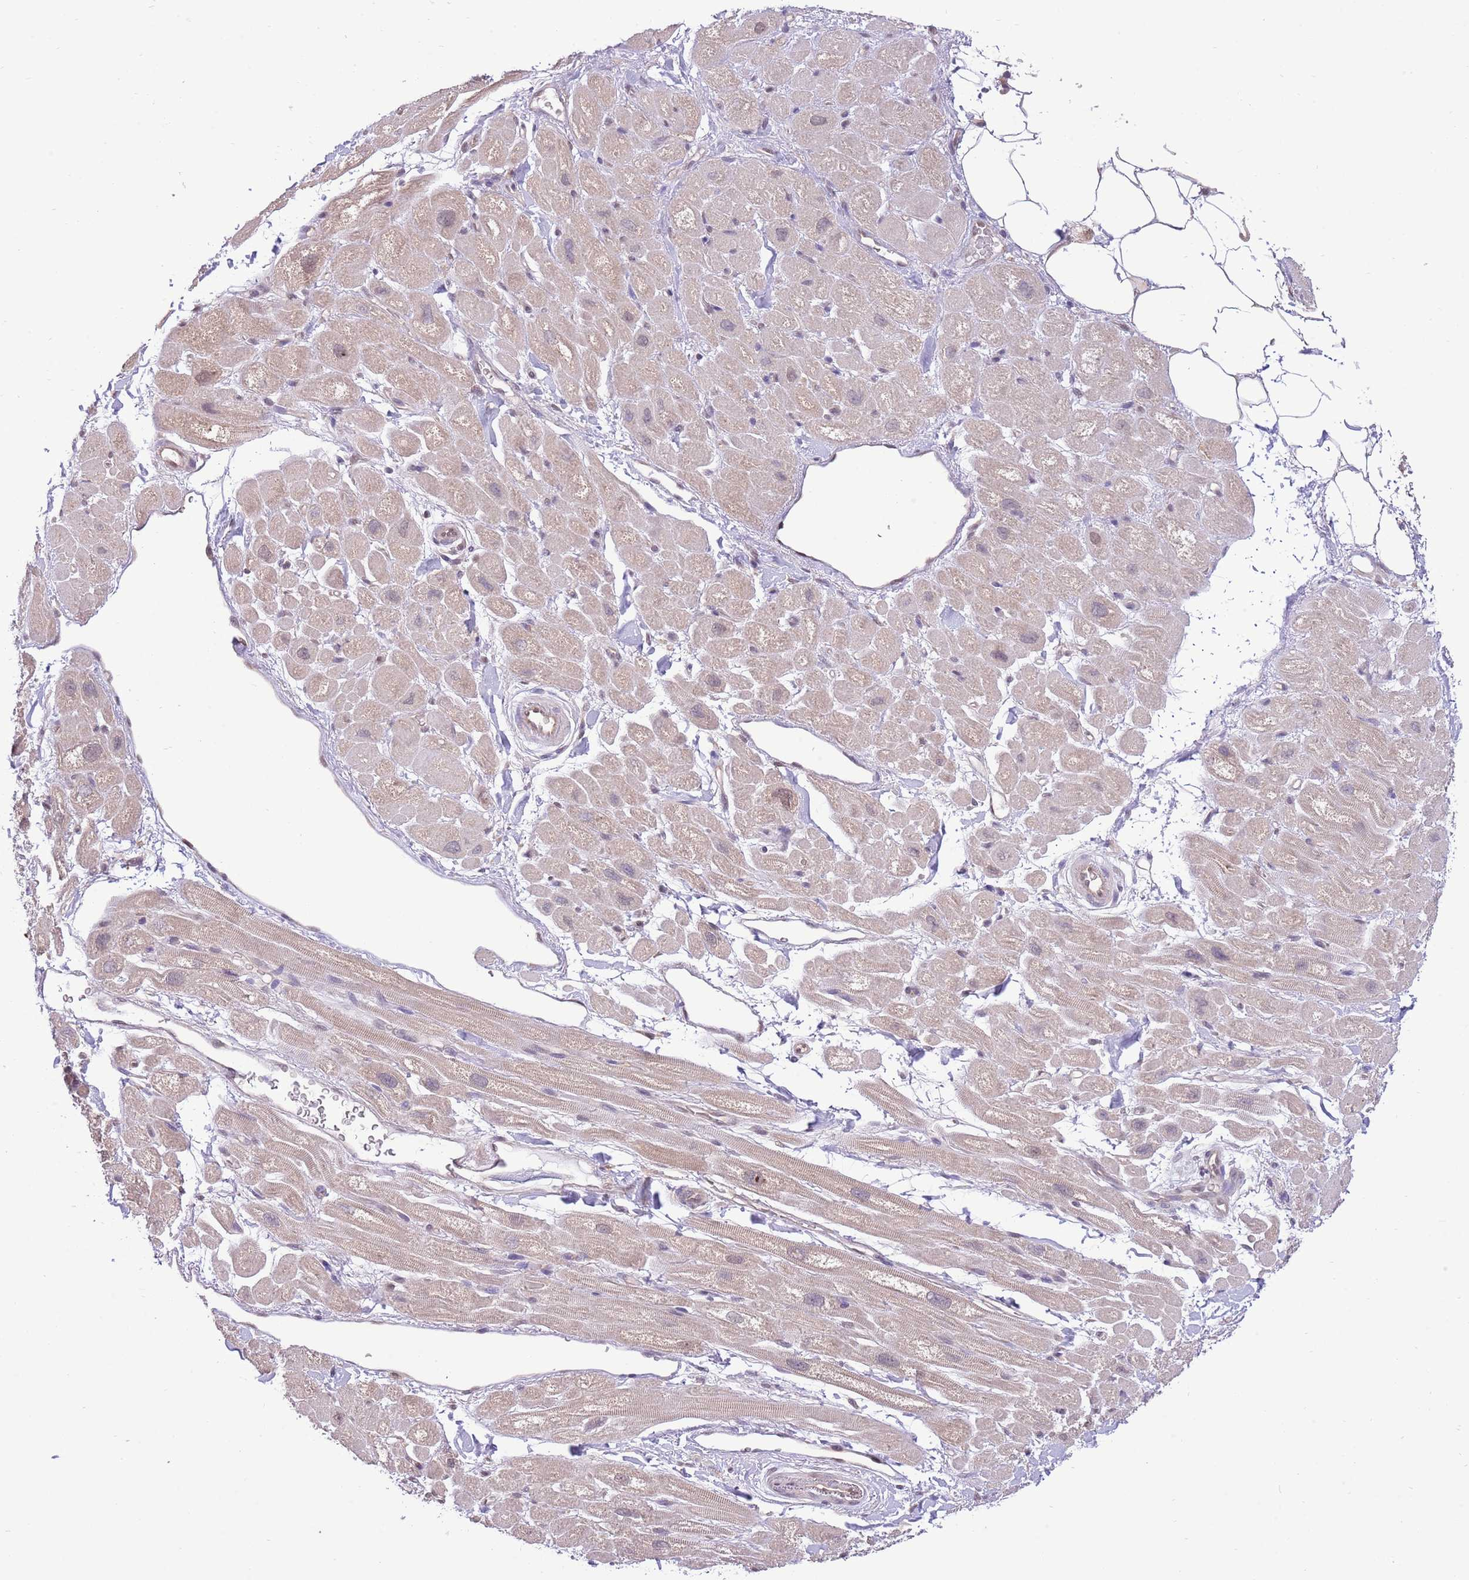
{"staining": {"intensity": "weak", "quantity": "25%-75%", "location": "cytoplasmic/membranous"}, "tissue": "heart muscle", "cell_type": "Cardiomyocytes", "image_type": "normal", "snomed": [{"axis": "morphology", "description": "Normal tissue, NOS"}, {"axis": "topography", "description": "Heart"}], "caption": "Normal heart muscle reveals weak cytoplasmic/membranous staining in about 25%-75% of cardiomyocytes.", "gene": "NSFL1C", "patient": {"sex": "male", "age": 65}}